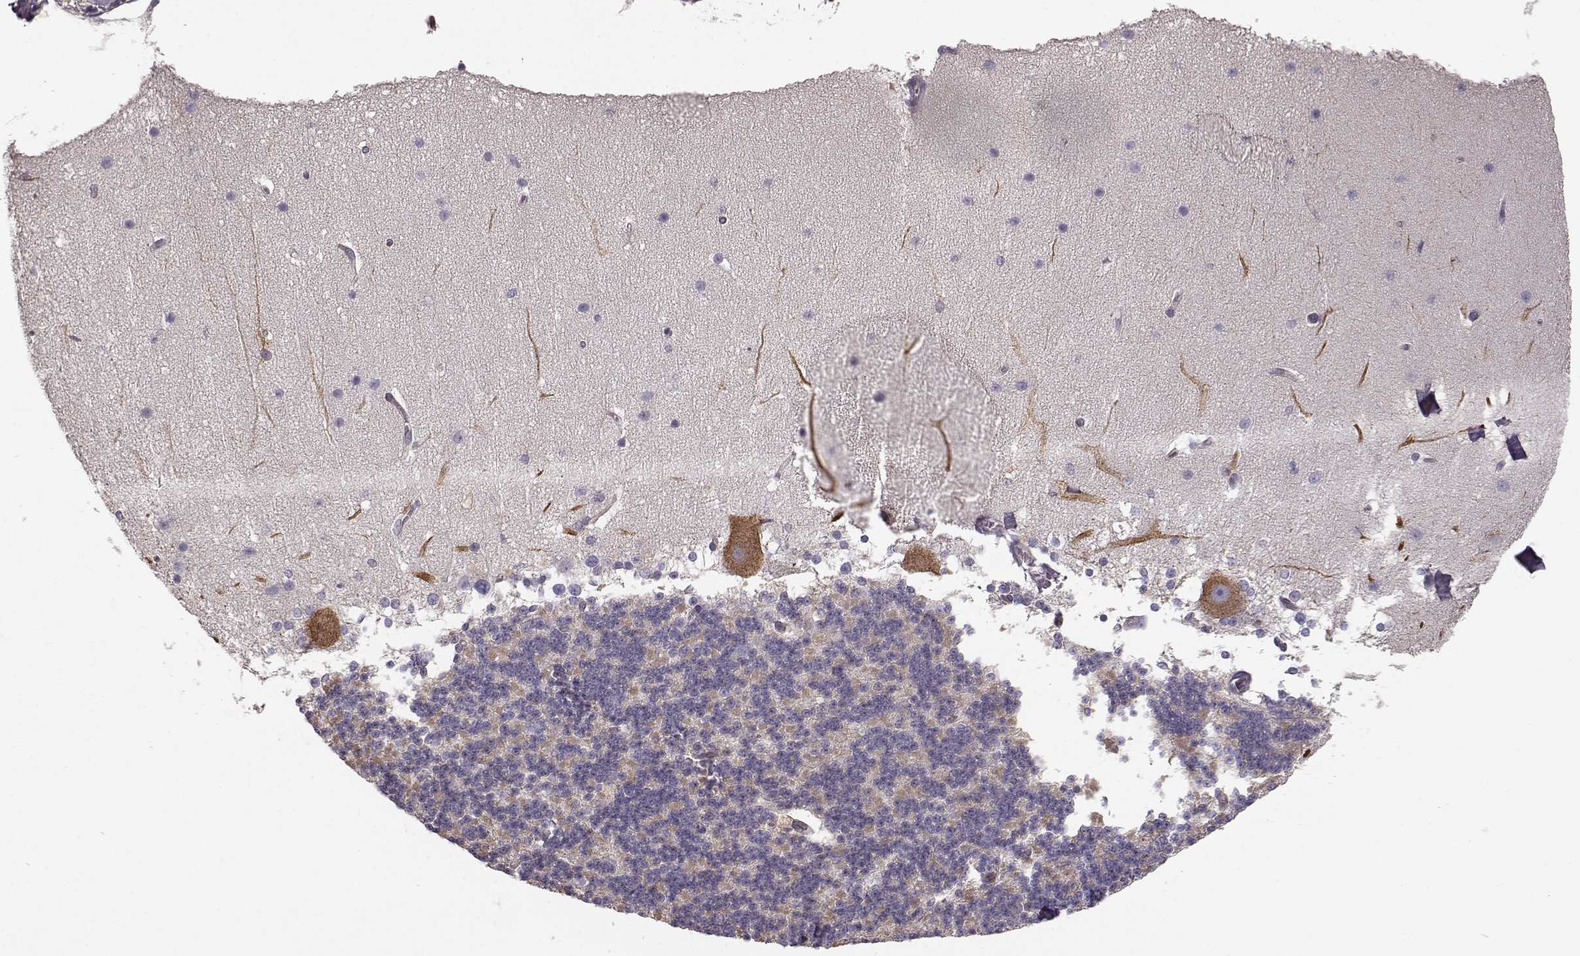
{"staining": {"intensity": "weak", "quantity": "25%-75%", "location": "cytoplasmic/membranous"}, "tissue": "cerebellum", "cell_type": "Cells in granular layer", "image_type": "normal", "snomed": [{"axis": "morphology", "description": "Normal tissue, NOS"}, {"axis": "topography", "description": "Cerebellum"}], "caption": "DAB (3,3'-diaminobenzidine) immunohistochemical staining of benign cerebellum displays weak cytoplasmic/membranous protein positivity in about 25%-75% of cells in granular layer.", "gene": "GHR", "patient": {"sex": "female", "age": 19}}